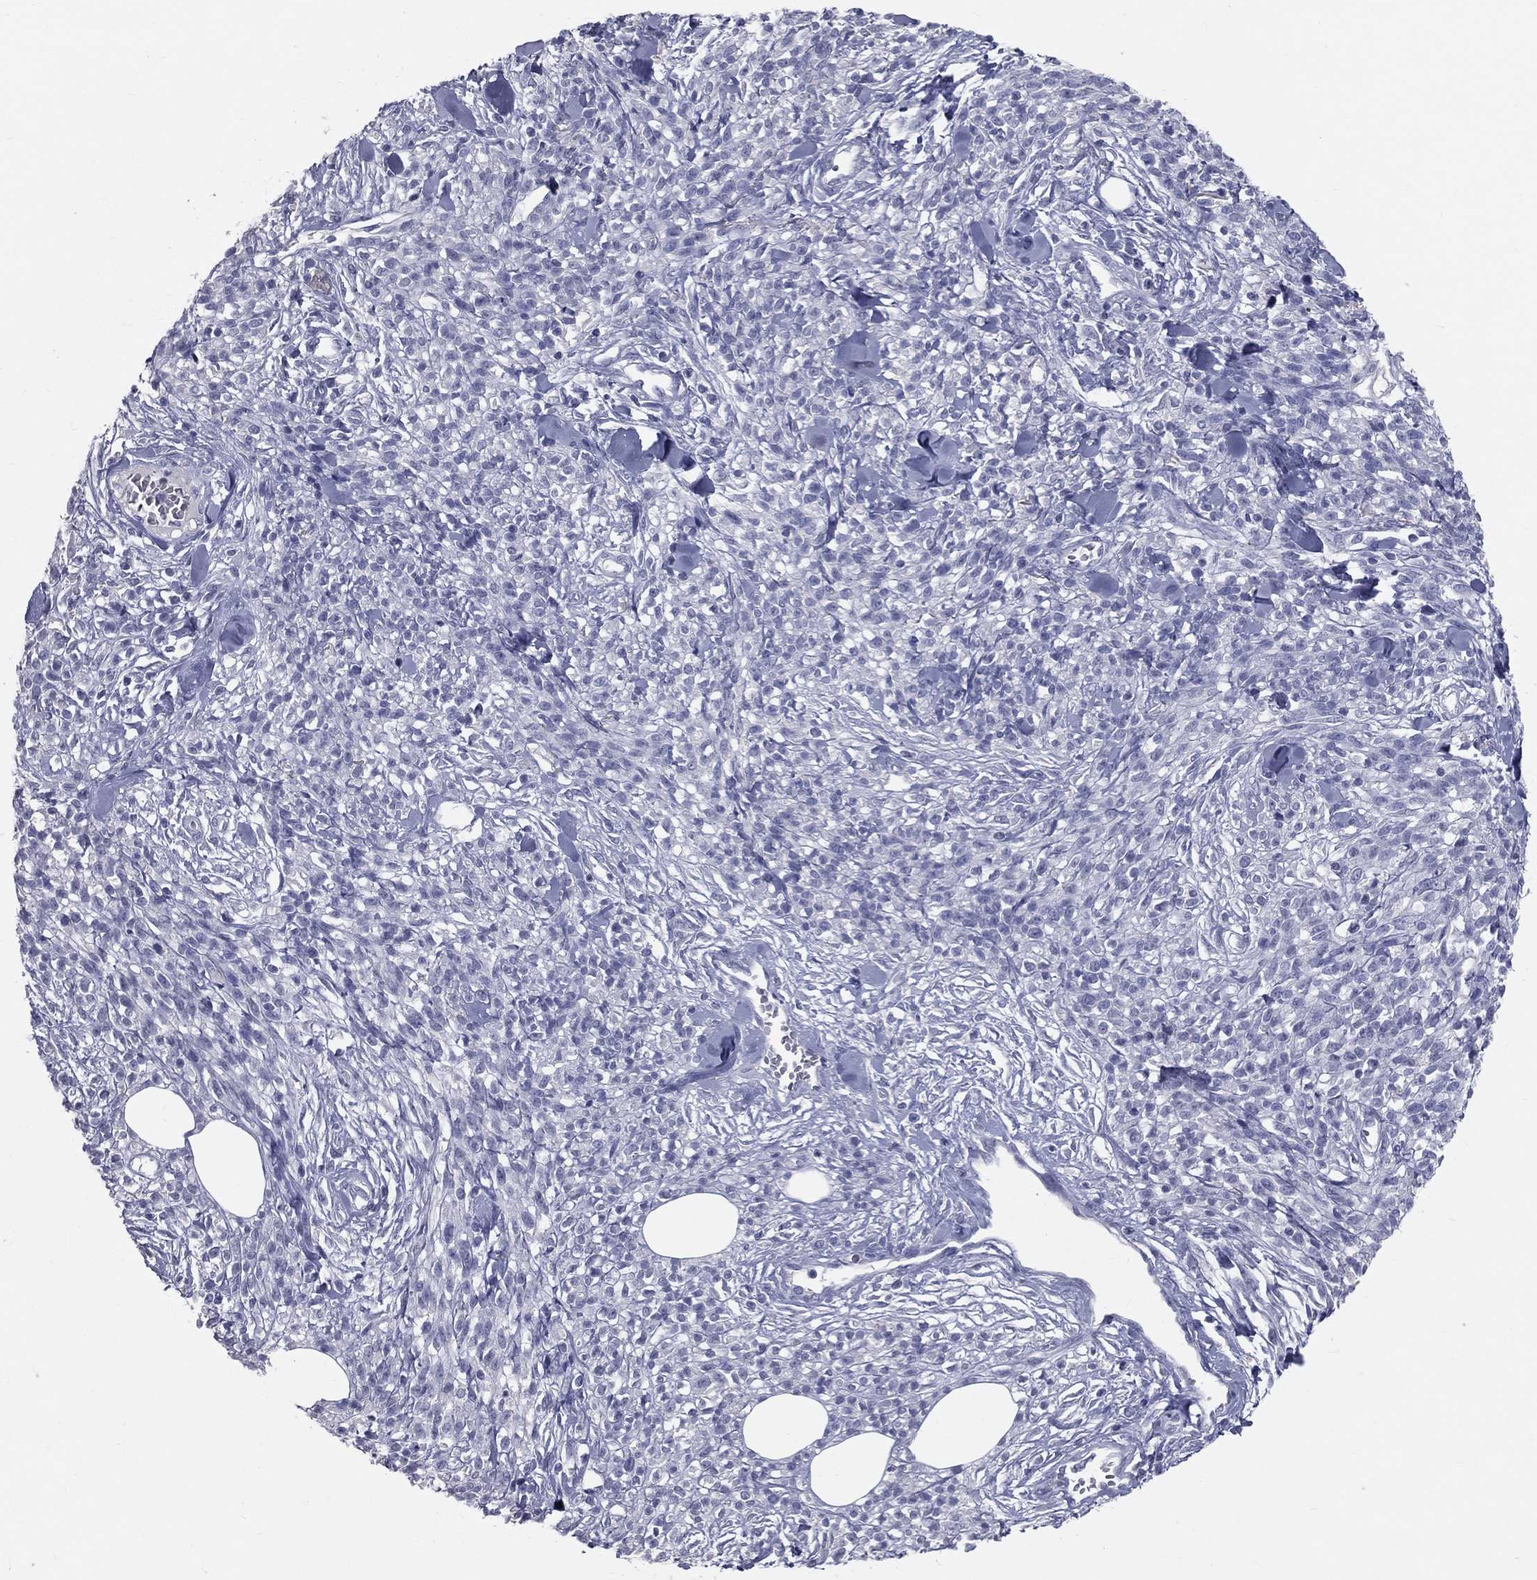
{"staining": {"intensity": "negative", "quantity": "none", "location": "none"}, "tissue": "melanoma", "cell_type": "Tumor cells", "image_type": "cancer", "snomed": [{"axis": "morphology", "description": "Malignant melanoma, NOS"}, {"axis": "topography", "description": "Skin"}, {"axis": "topography", "description": "Skin of trunk"}], "caption": "DAB immunohistochemical staining of human melanoma displays no significant staining in tumor cells.", "gene": "TFPI2", "patient": {"sex": "male", "age": 74}}